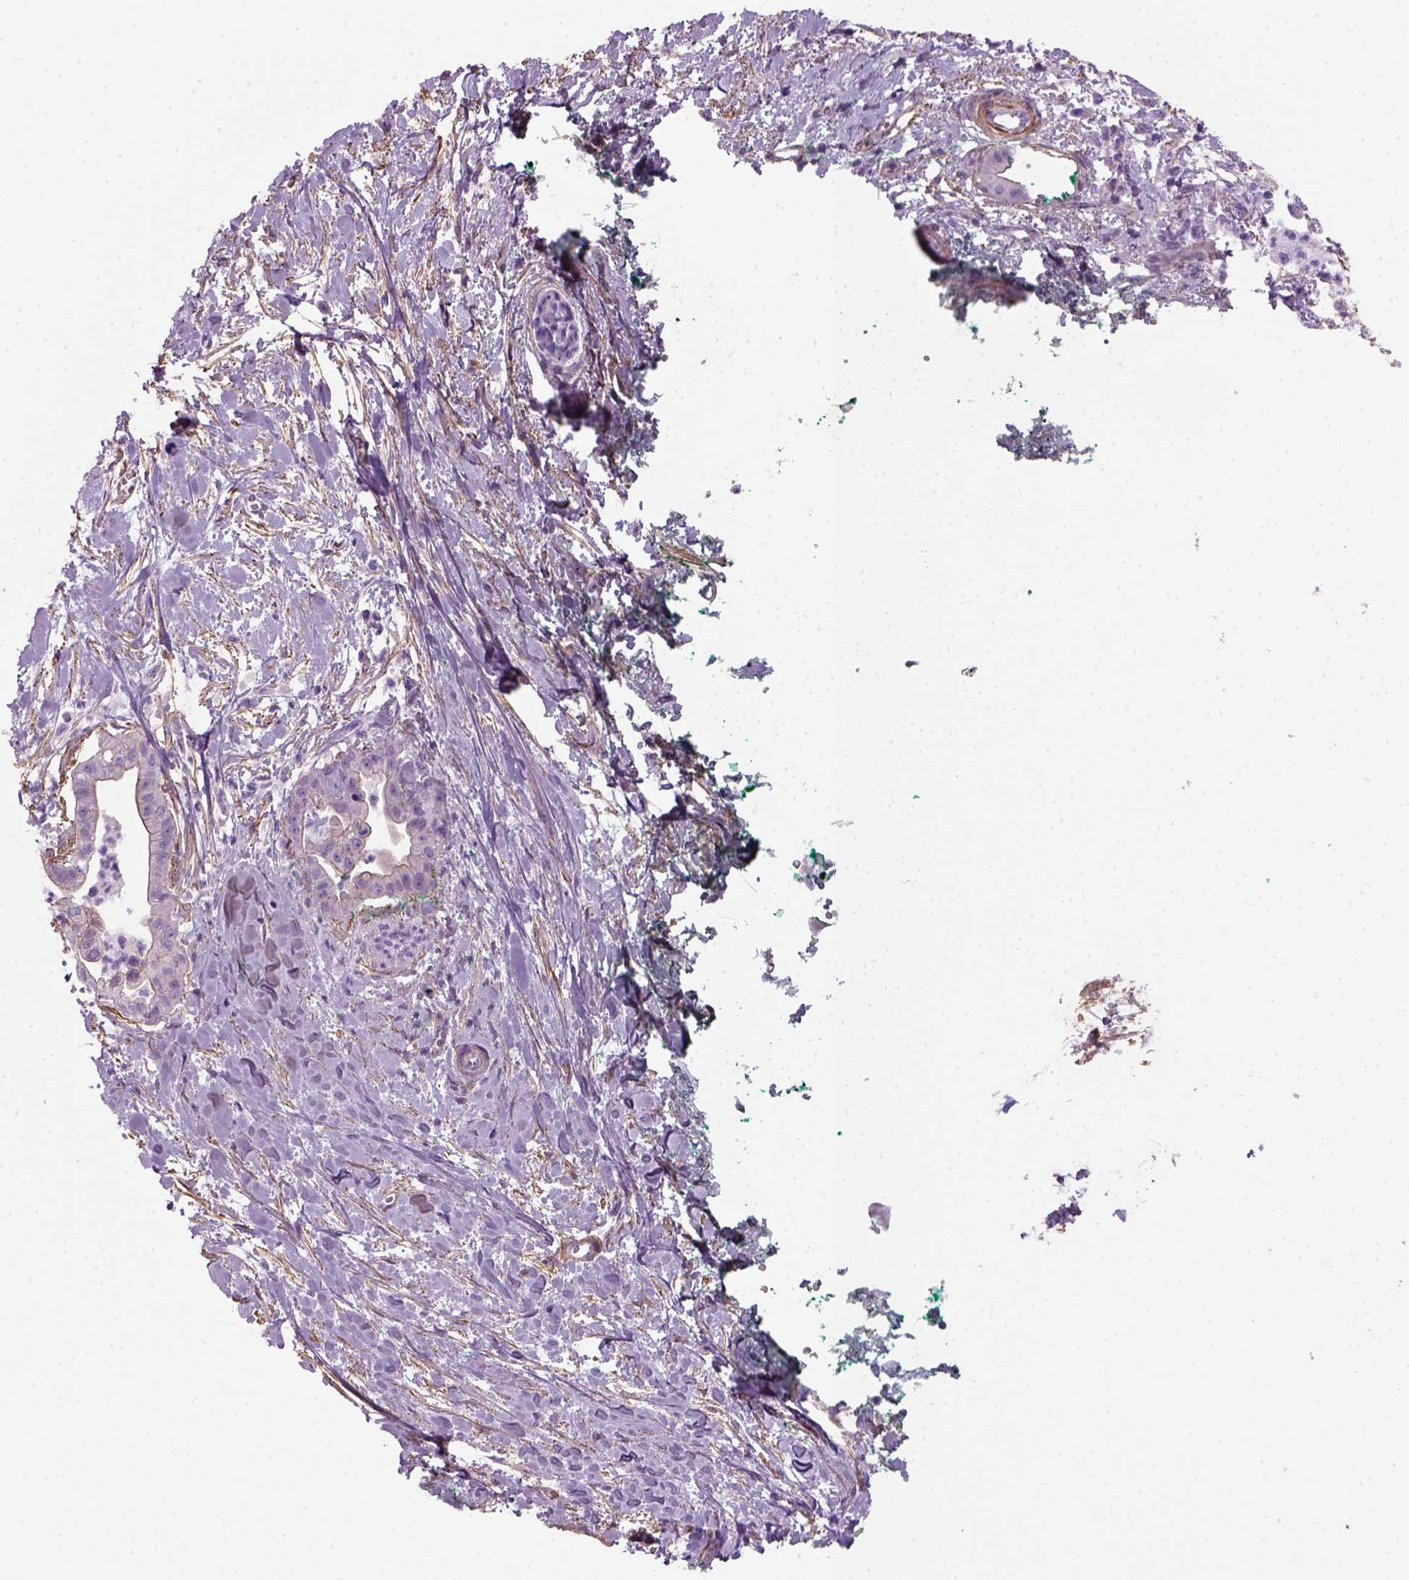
{"staining": {"intensity": "negative", "quantity": "none", "location": "none"}, "tissue": "pancreatic cancer", "cell_type": "Tumor cells", "image_type": "cancer", "snomed": [{"axis": "morphology", "description": "Normal tissue, NOS"}, {"axis": "morphology", "description": "Adenocarcinoma, NOS"}, {"axis": "topography", "description": "Lymph node"}, {"axis": "topography", "description": "Pancreas"}], "caption": "High magnification brightfield microscopy of pancreatic cancer stained with DAB (brown) and counterstained with hematoxylin (blue): tumor cells show no significant expression. (DAB immunohistochemistry visualized using brightfield microscopy, high magnification).", "gene": "FAM161A", "patient": {"sex": "female", "age": 58}}